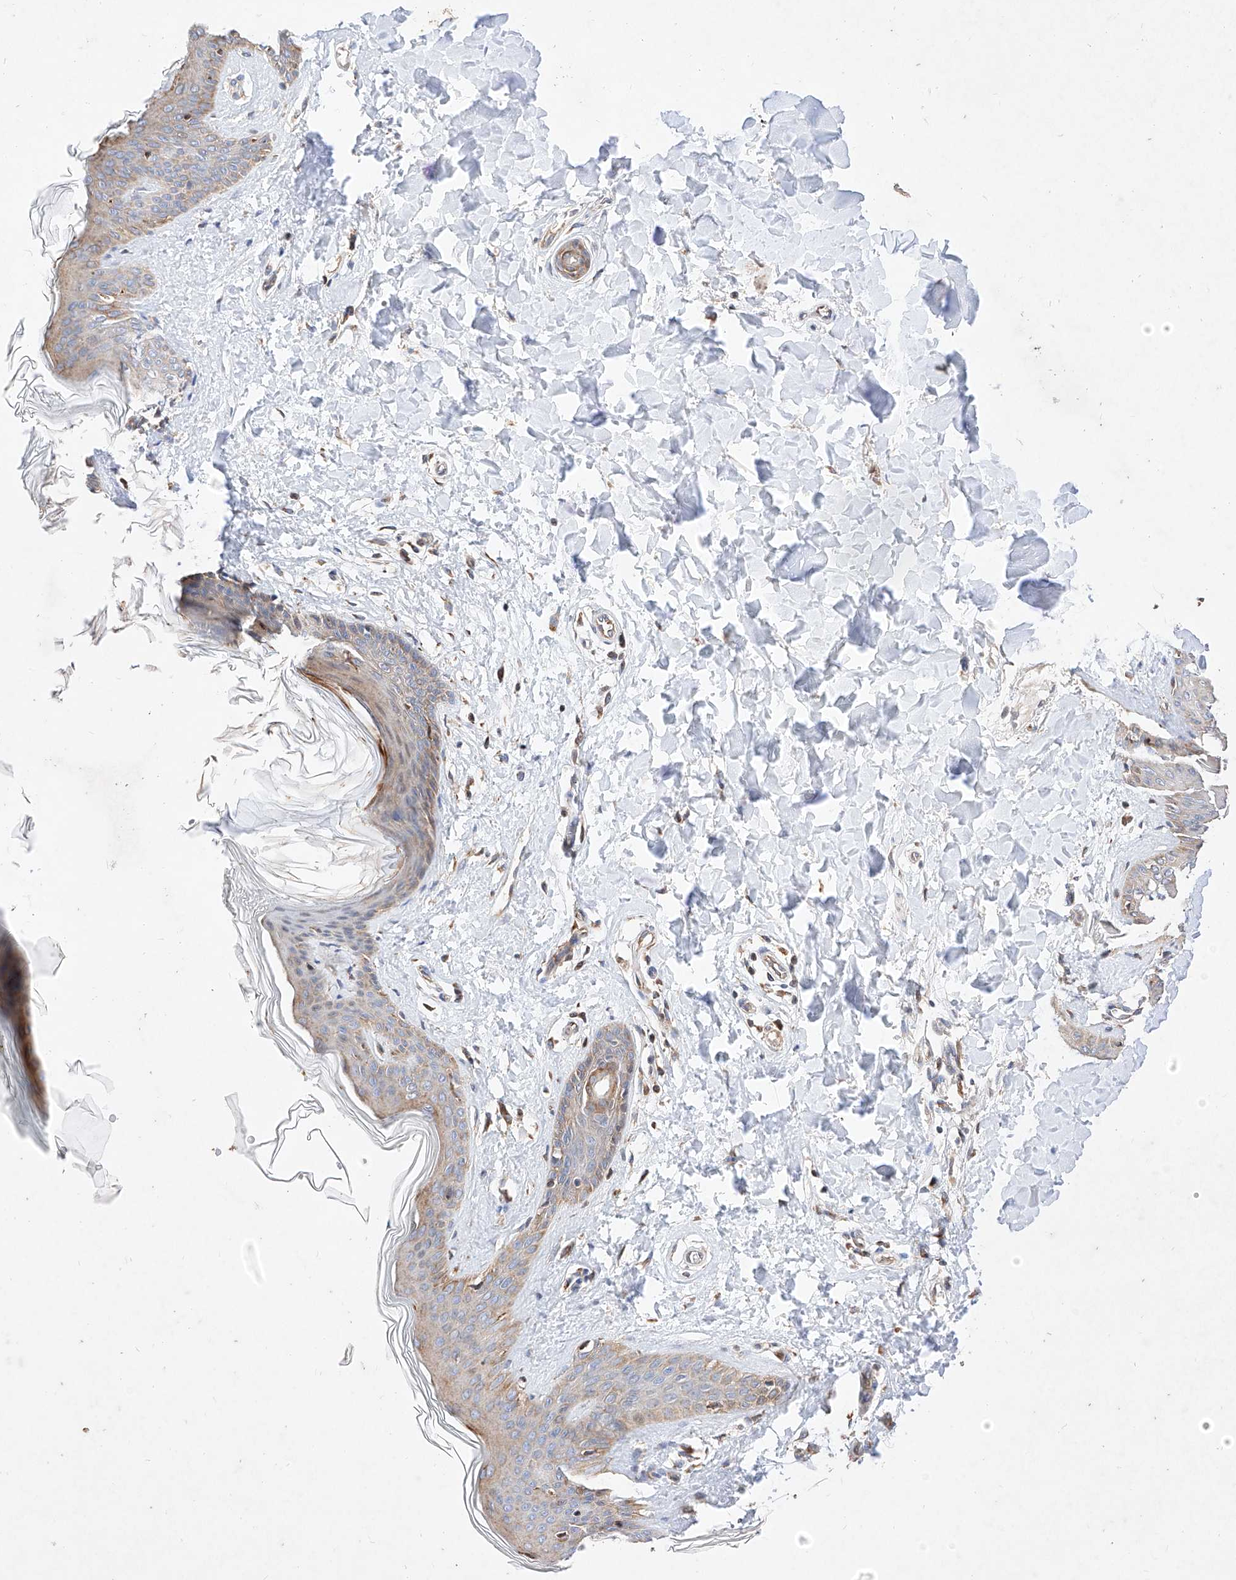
{"staining": {"intensity": "moderate", "quantity": ">75%", "location": "cytoplasmic/membranous"}, "tissue": "skin", "cell_type": "Fibroblasts", "image_type": "normal", "snomed": [{"axis": "morphology", "description": "Normal tissue, NOS"}, {"axis": "topography", "description": "Skin"}], "caption": "IHC image of benign skin: human skin stained using immunohistochemistry exhibits medium levels of moderate protein expression localized specifically in the cytoplasmic/membranous of fibroblasts, appearing as a cytoplasmic/membranous brown color.", "gene": "ATP9B", "patient": {"sex": "female", "age": 17}}